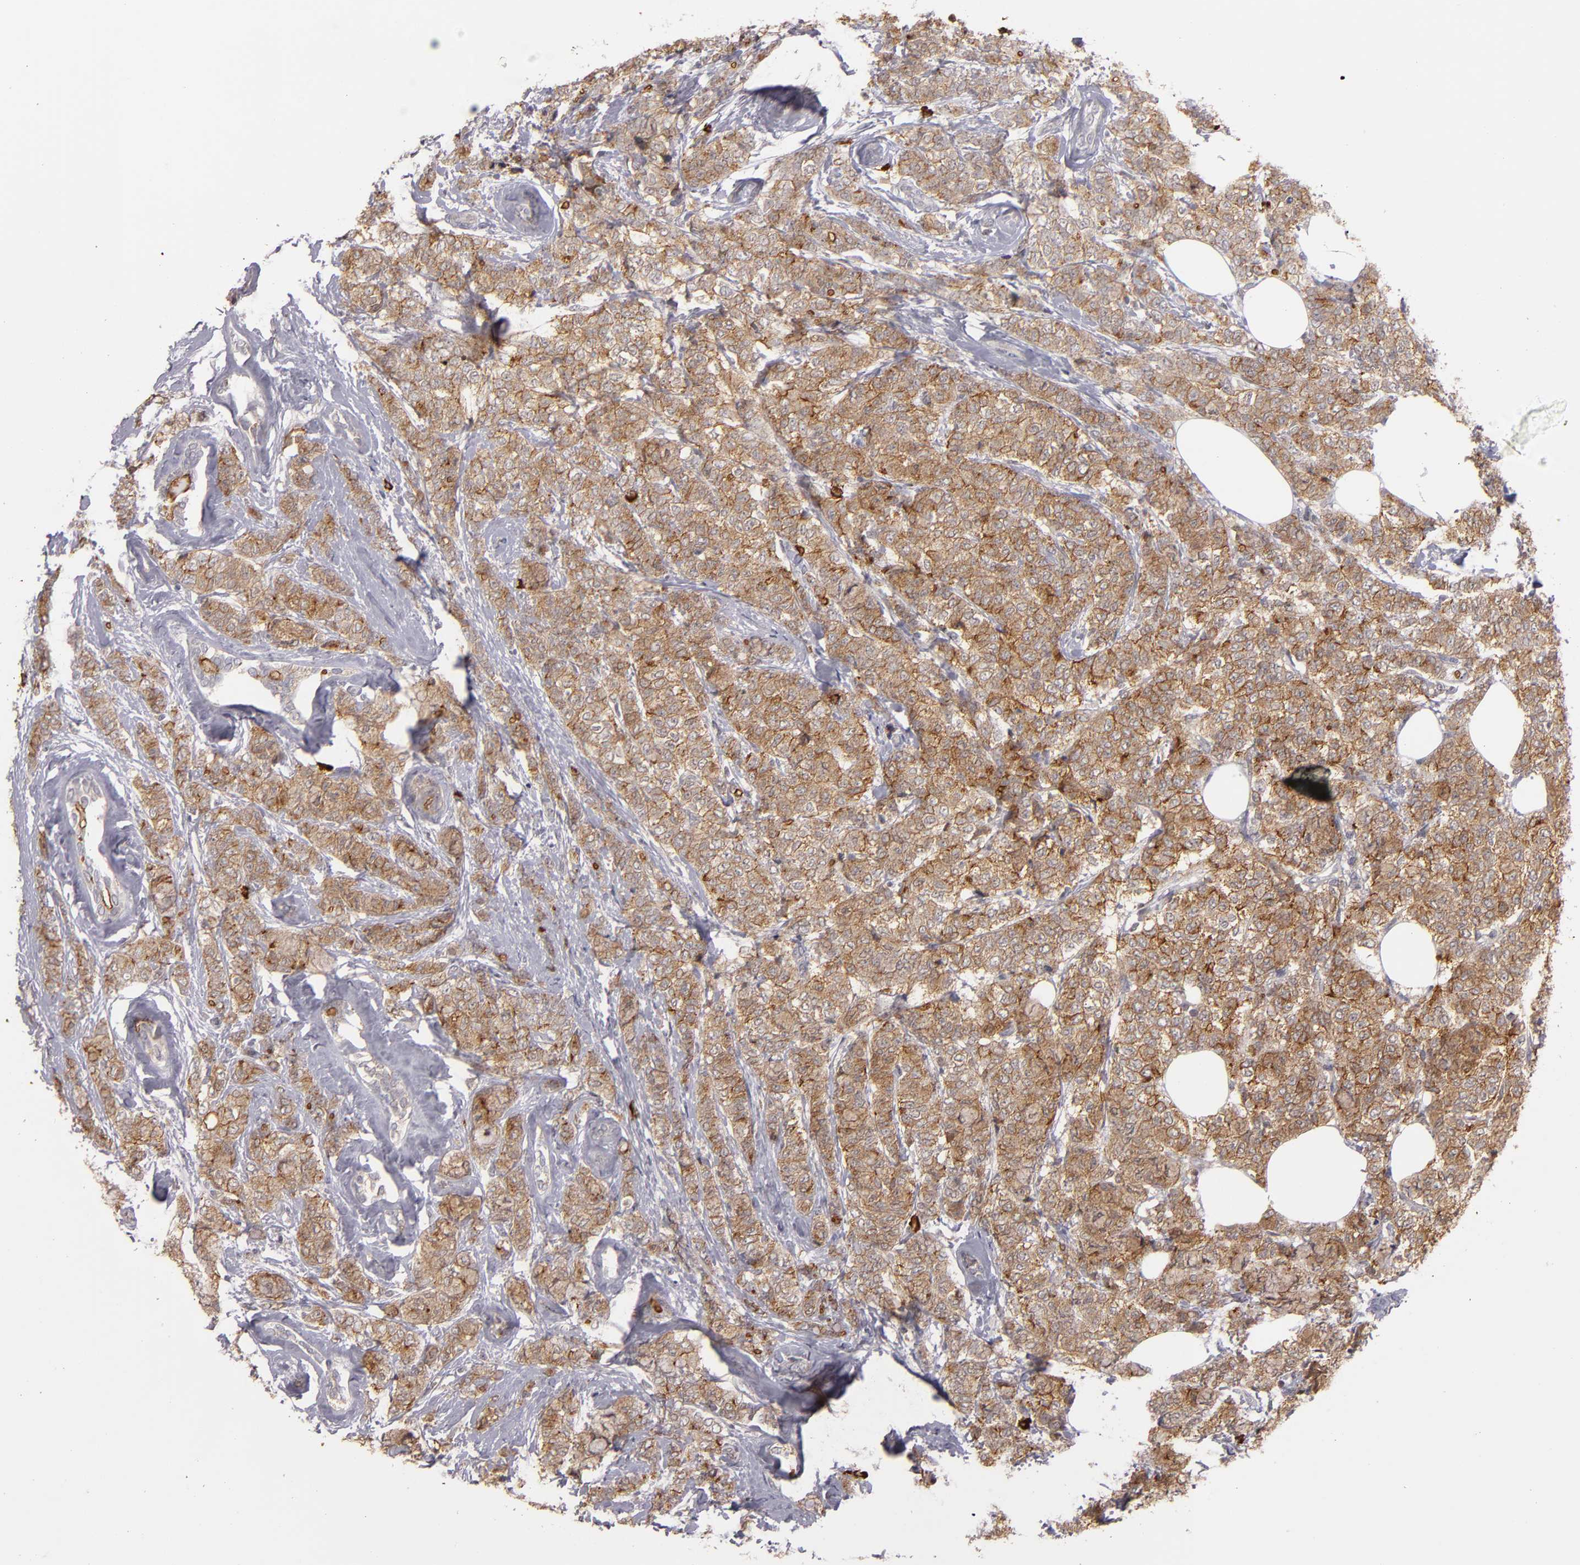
{"staining": {"intensity": "moderate", "quantity": ">75%", "location": "cytoplasmic/membranous"}, "tissue": "breast cancer", "cell_type": "Tumor cells", "image_type": "cancer", "snomed": [{"axis": "morphology", "description": "Lobular carcinoma"}, {"axis": "topography", "description": "Breast"}], "caption": "A high-resolution image shows immunohistochemistry (IHC) staining of breast lobular carcinoma, which displays moderate cytoplasmic/membranous positivity in about >75% of tumor cells. Nuclei are stained in blue.", "gene": "STX3", "patient": {"sex": "female", "age": 60}}